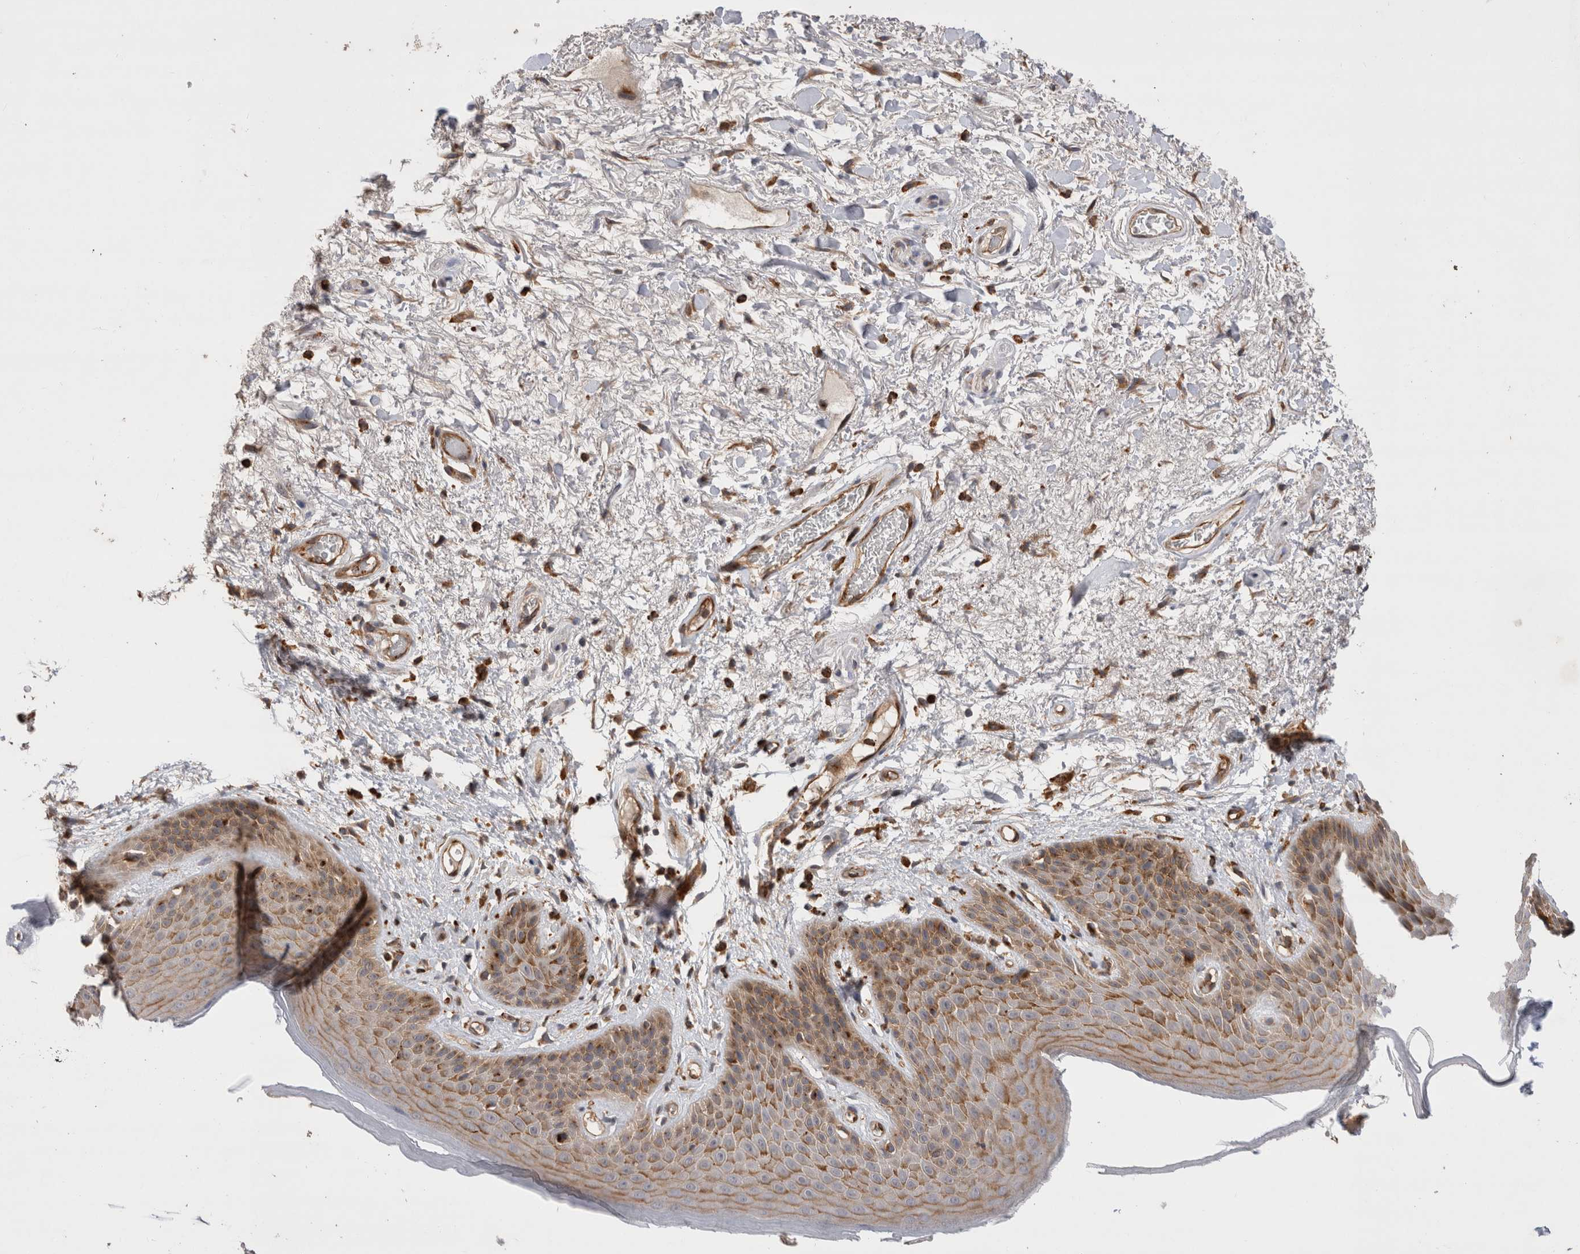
{"staining": {"intensity": "moderate", "quantity": ">75%", "location": "cytoplasmic/membranous"}, "tissue": "skin", "cell_type": "Epidermal cells", "image_type": "normal", "snomed": [{"axis": "morphology", "description": "Normal tissue, NOS"}, {"axis": "topography", "description": "Anal"}], "caption": "Immunohistochemical staining of benign human skin shows medium levels of moderate cytoplasmic/membranous staining in about >75% of epidermal cells. (brown staining indicates protein expression, while blue staining denotes nuclei).", "gene": "BNIP2", "patient": {"sex": "male", "age": 74}}